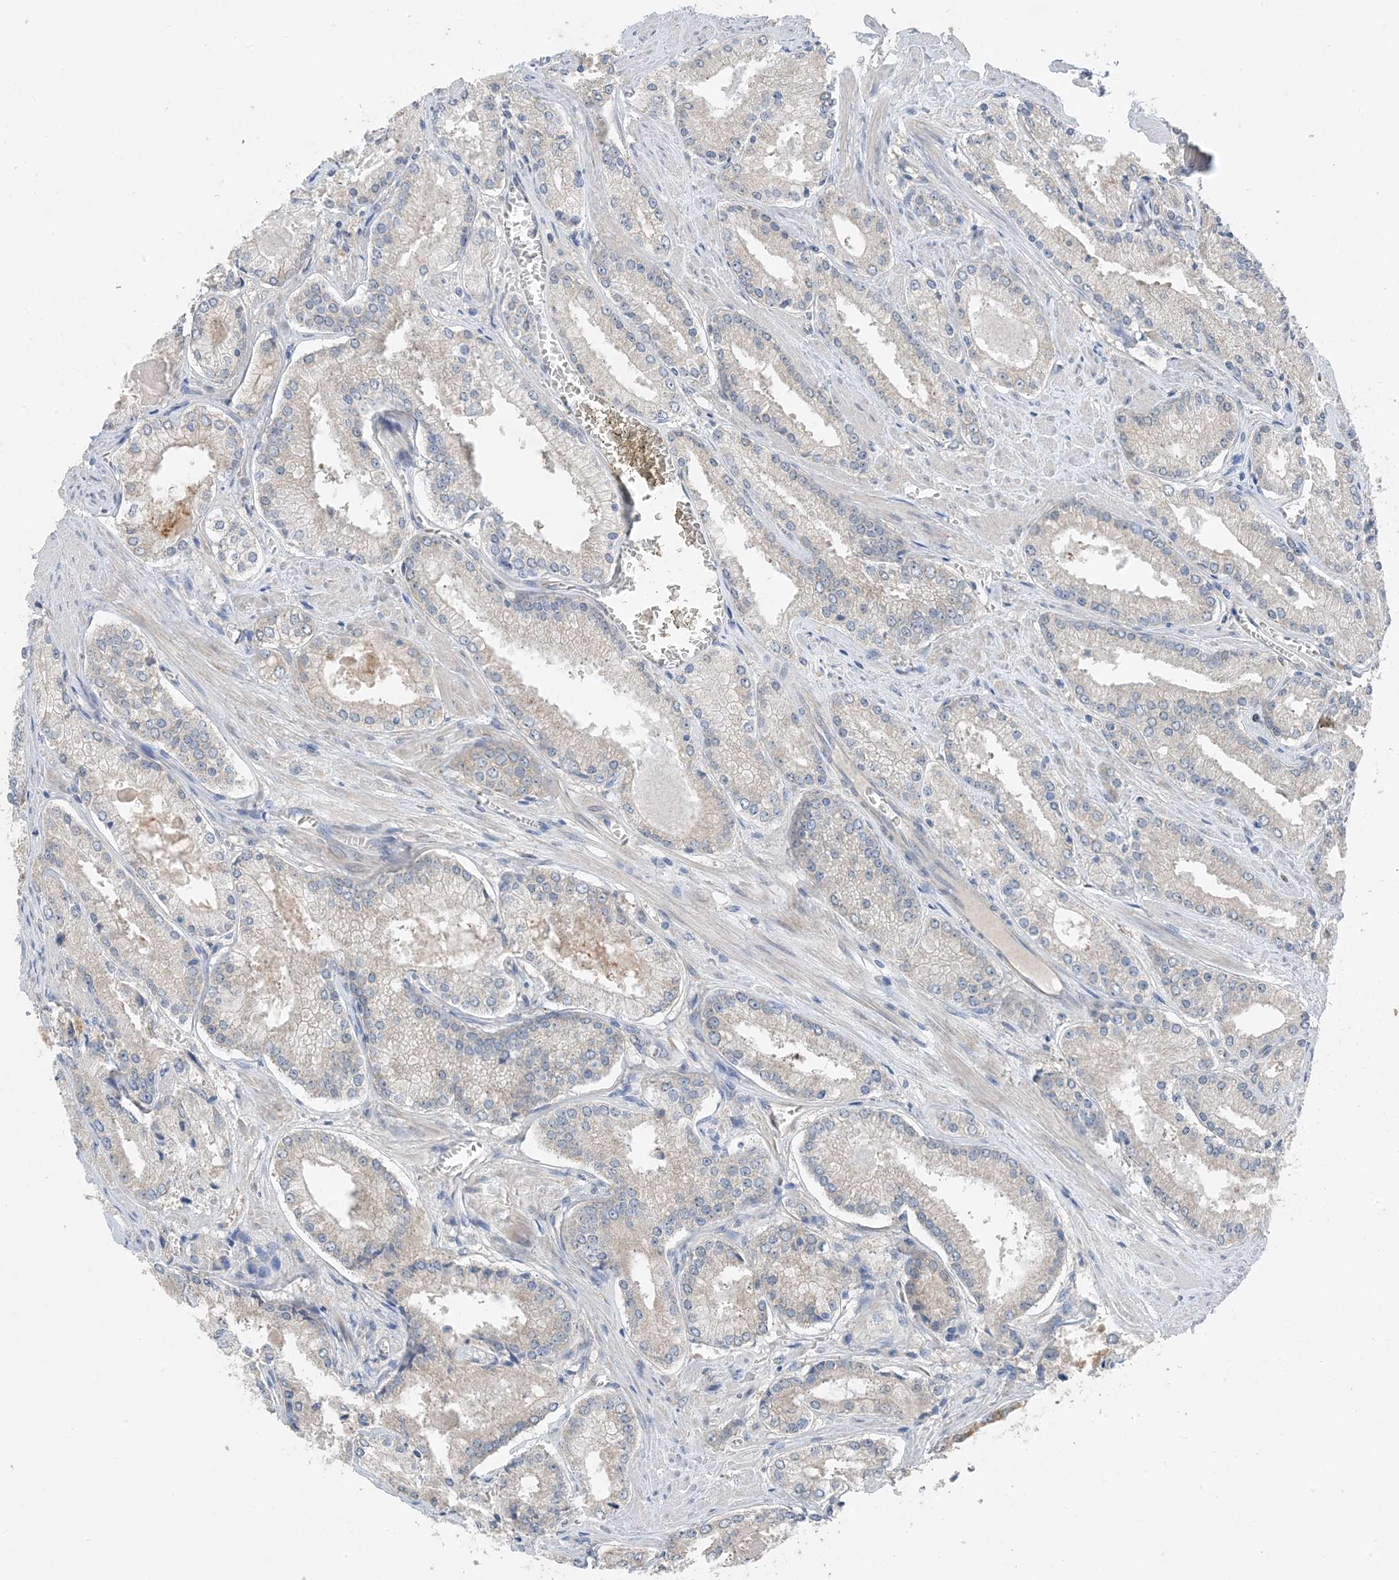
{"staining": {"intensity": "moderate", "quantity": "<25%", "location": "cytoplasmic/membranous"}, "tissue": "prostate cancer", "cell_type": "Tumor cells", "image_type": "cancer", "snomed": [{"axis": "morphology", "description": "Adenocarcinoma, Low grade"}, {"axis": "topography", "description": "Prostate"}], "caption": "IHC staining of adenocarcinoma (low-grade) (prostate), which displays low levels of moderate cytoplasmic/membranous positivity in about <25% of tumor cells indicating moderate cytoplasmic/membranous protein expression. The staining was performed using DAB (3,3'-diaminobenzidine) (brown) for protein detection and nuclei were counterstained in hematoxylin (blue).", "gene": "DHX30", "patient": {"sex": "male", "age": 54}}